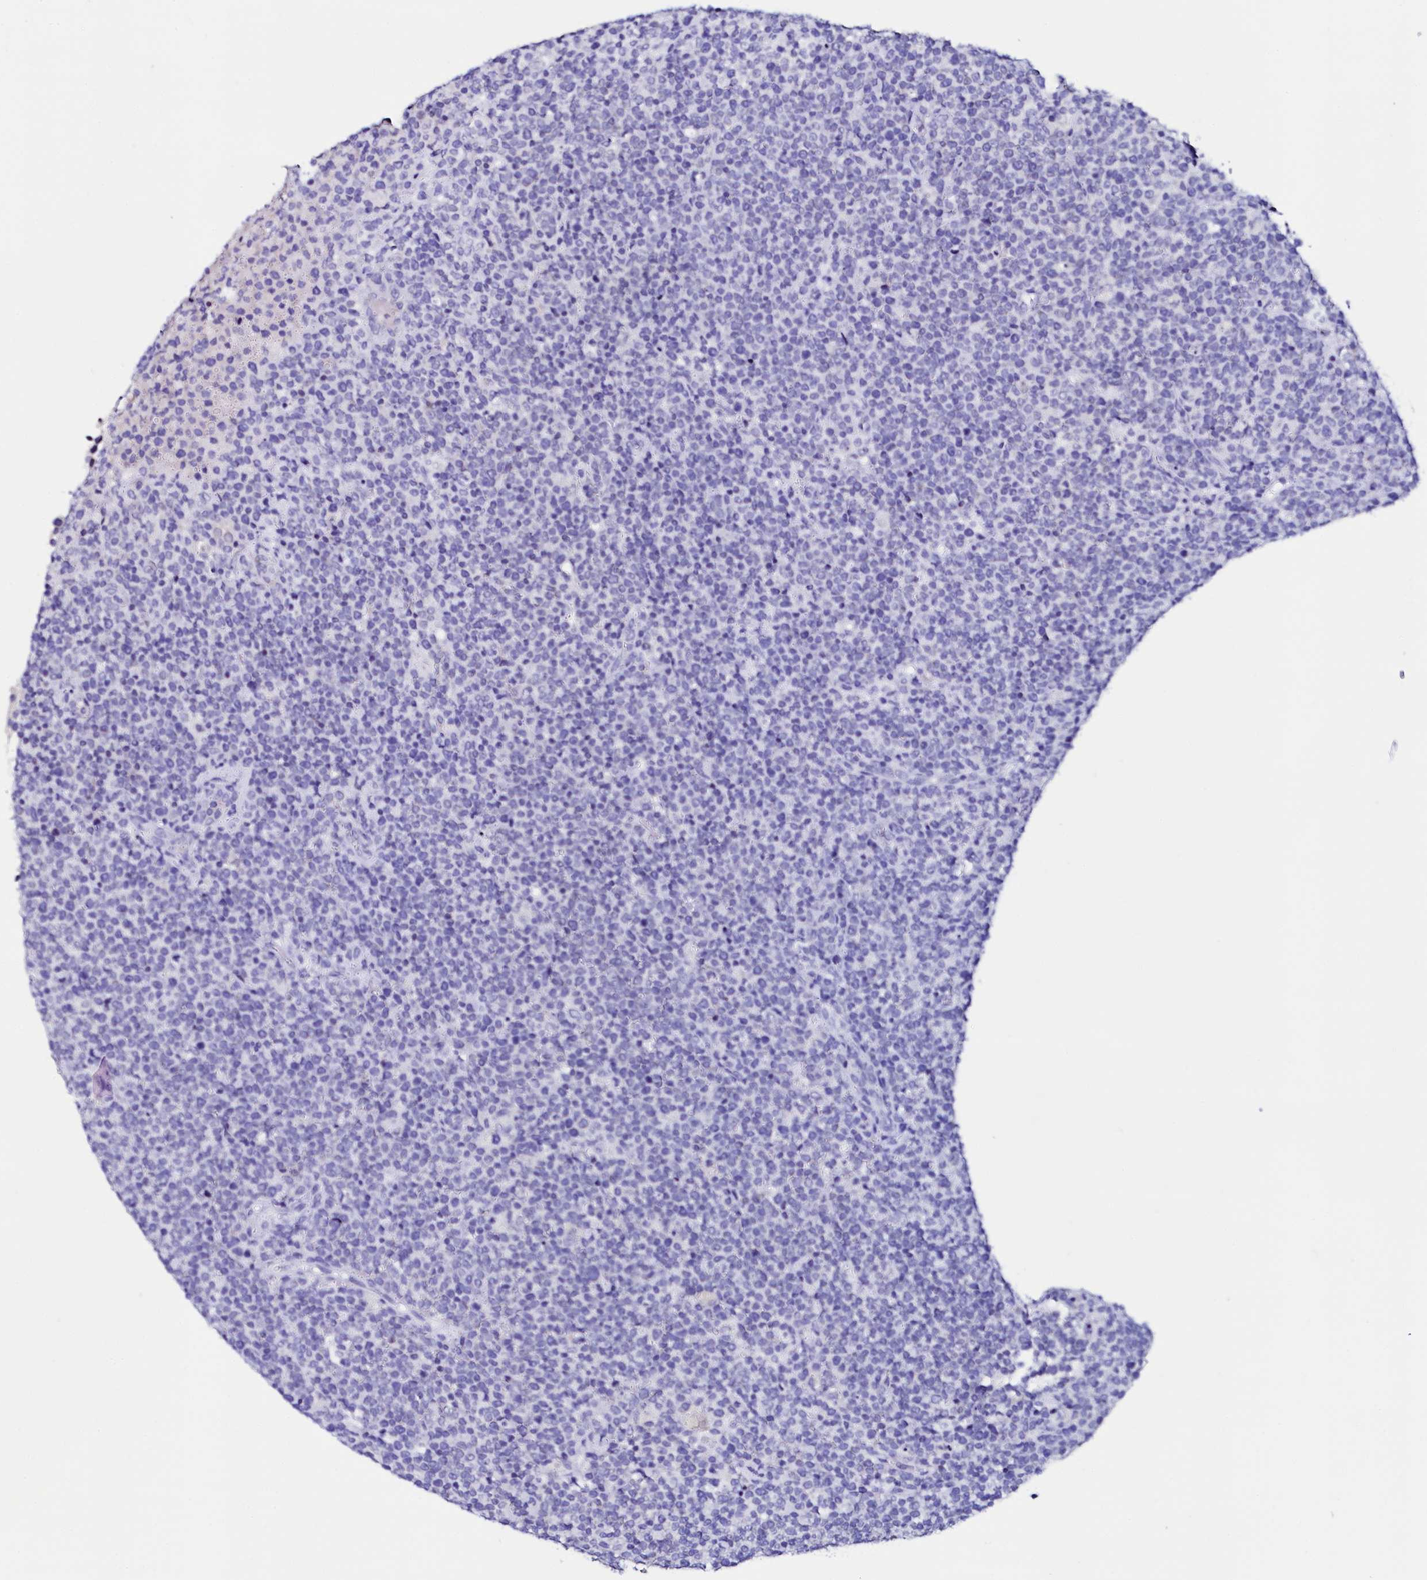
{"staining": {"intensity": "negative", "quantity": "none", "location": "none"}, "tissue": "lymphoma", "cell_type": "Tumor cells", "image_type": "cancer", "snomed": [{"axis": "morphology", "description": "Malignant lymphoma, non-Hodgkin's type, High grade"}, {"axis": "topography", "description": "Lymph node"}], "caption": "Tumor cells show no significant expression in malignant lymphoma, non-Hodgkin's type (high-grade).", "gene": "HAND1", "patient": {"sex": "male", "age": 61}}